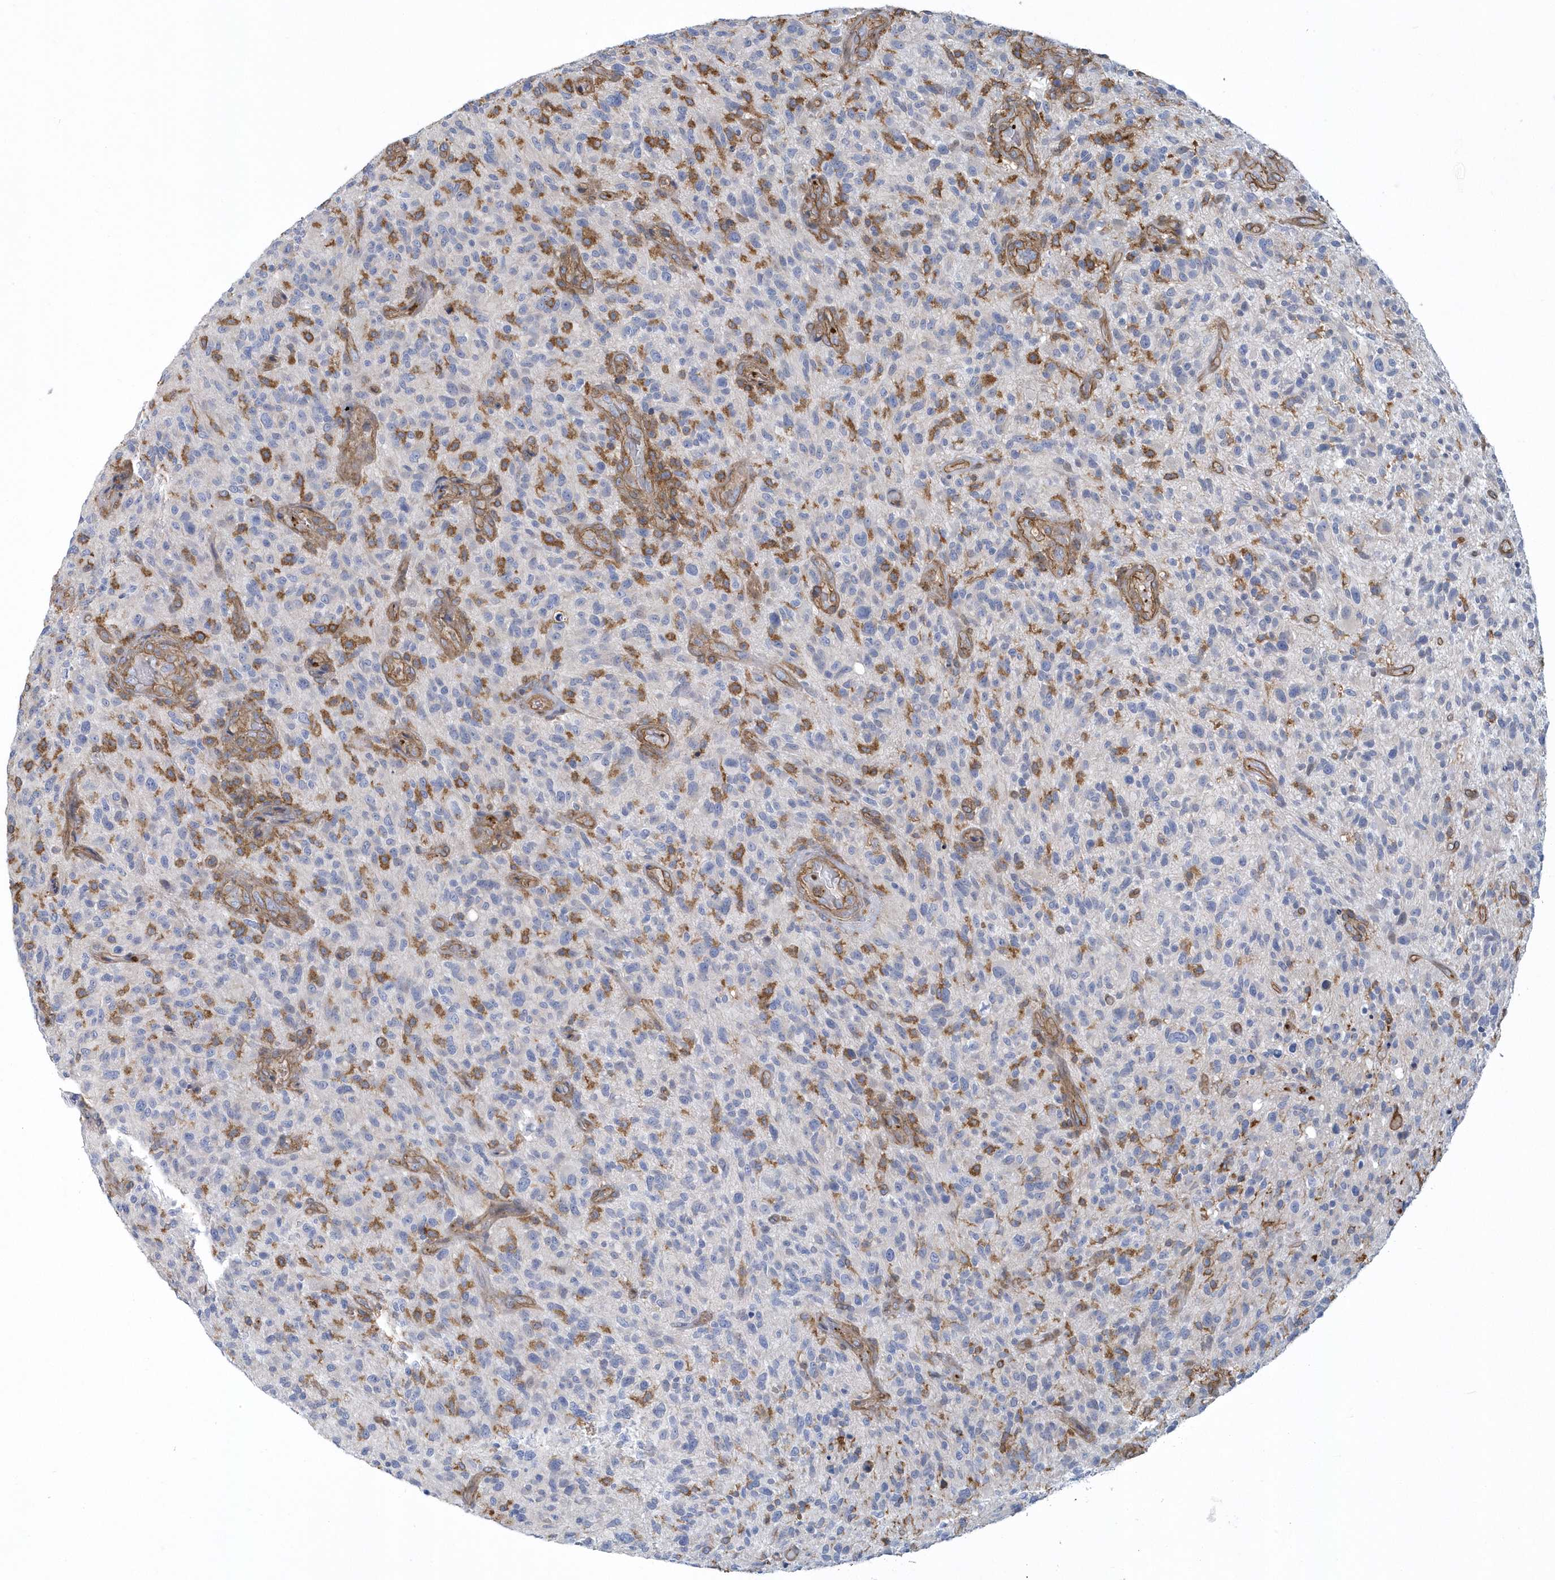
{"staining": {"intensity": "negative", "quantity": "none", "location": "none"}, "tissue": "glioma", "cell_type": "Tumor cells", "image_type": "cancer", "snomed": [{"axis": "morphology", "description": "Glioma, malignant, High grade"}, {"axis": "topography", "description": "Brain"}], "caption": "Malignant glioma (high-grade) was stained to show a protein in brown. There is no significant expression in tumor cells.", "gene": "ARAP2", "patient": {"sex": "male", "age": 47}}